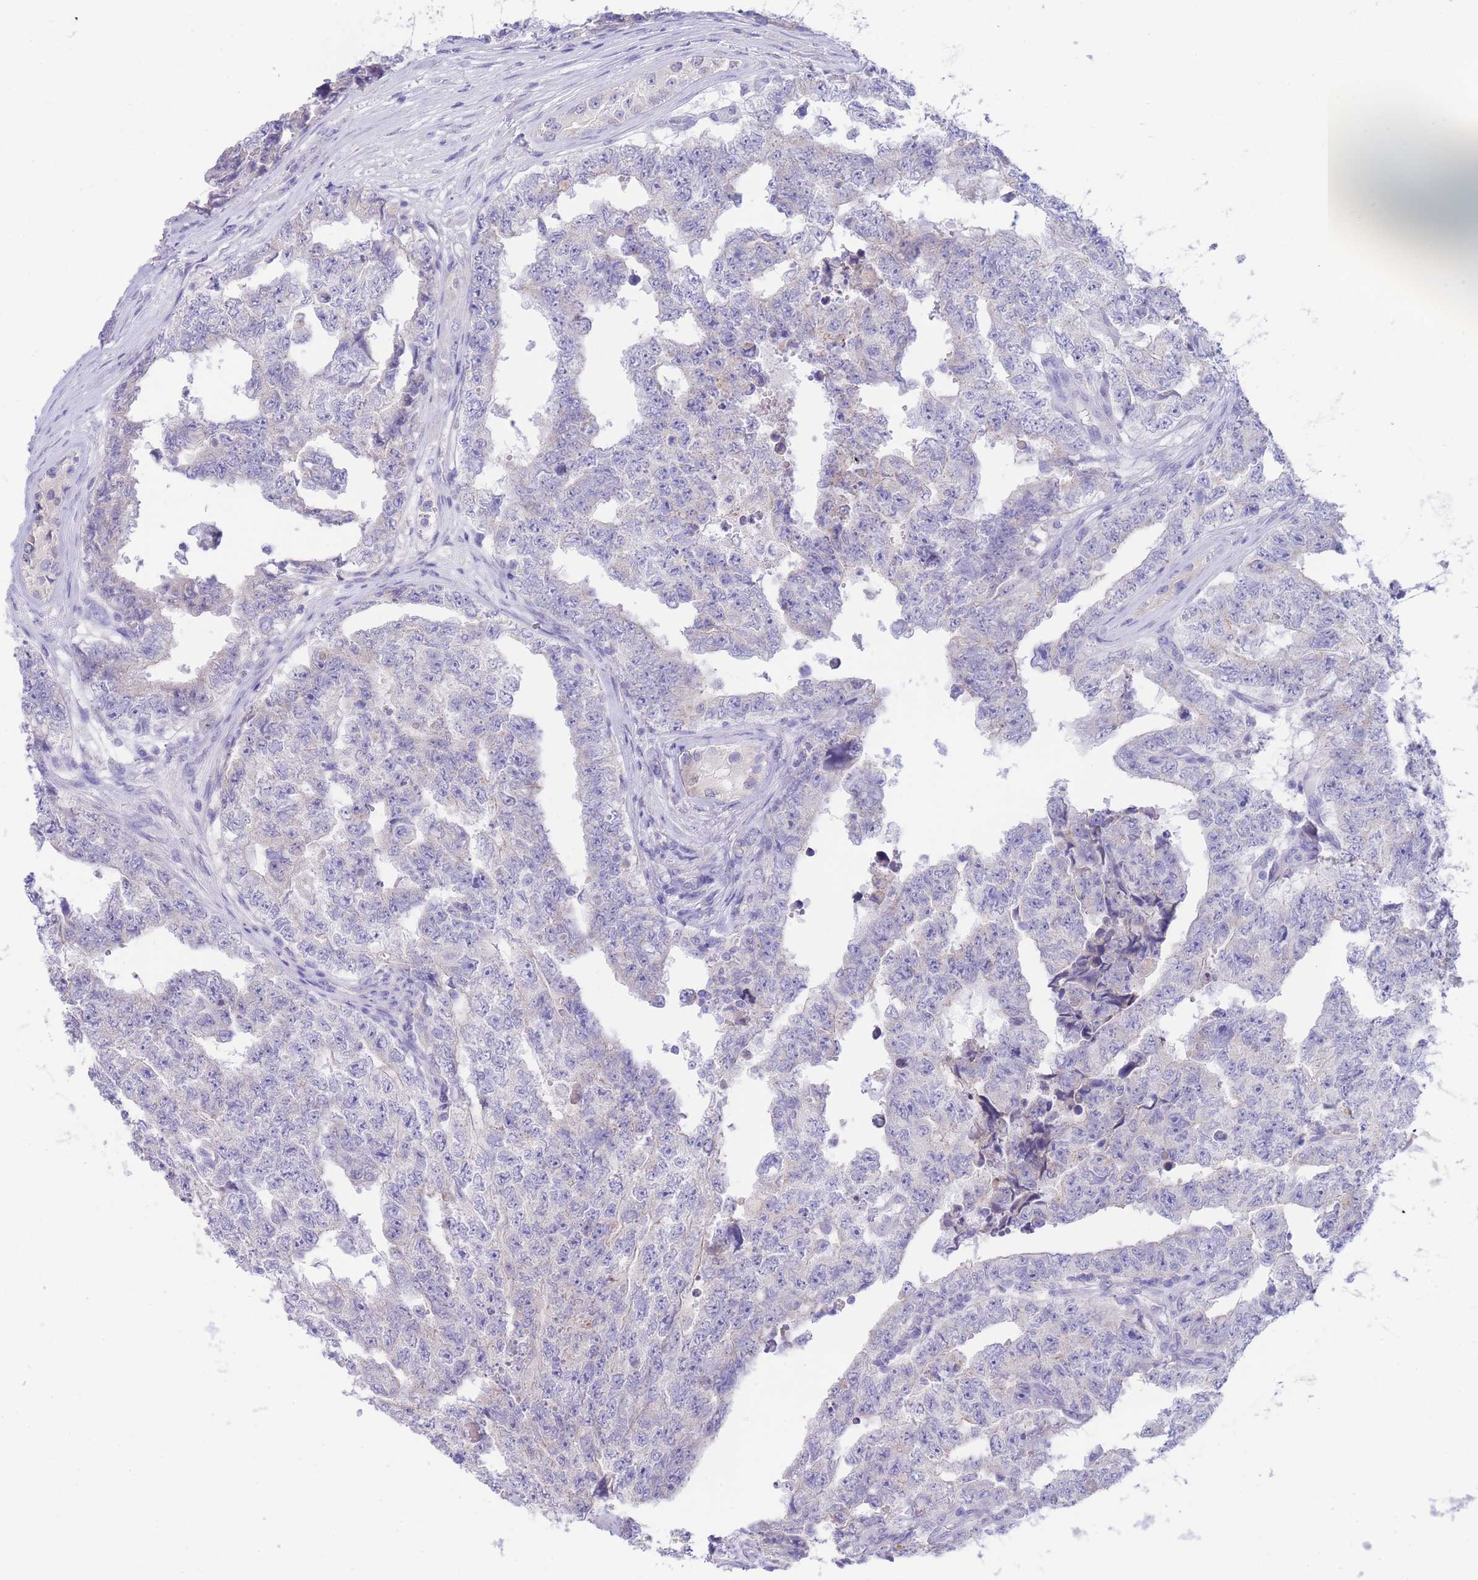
{"staining": {"intensity": "negative", "quantity": "none", "location": "none"}, "tissue": "testis cancer", "cell_type": "Tumor cells", "image_type": "cancer", "snomed": [{"axis": "morphology", "description": "Carcinoma, Embryonal, NOS"}, {"axis": "topography", "description": "Testis"}], "caption": "Testis embryonal carcinoma stained for a protein using immunohistochemistry (IHC) exhibits no positivity tumor cells.", "gene": "PCDHB3", "patient": {"sex": "male", "age": 25}}